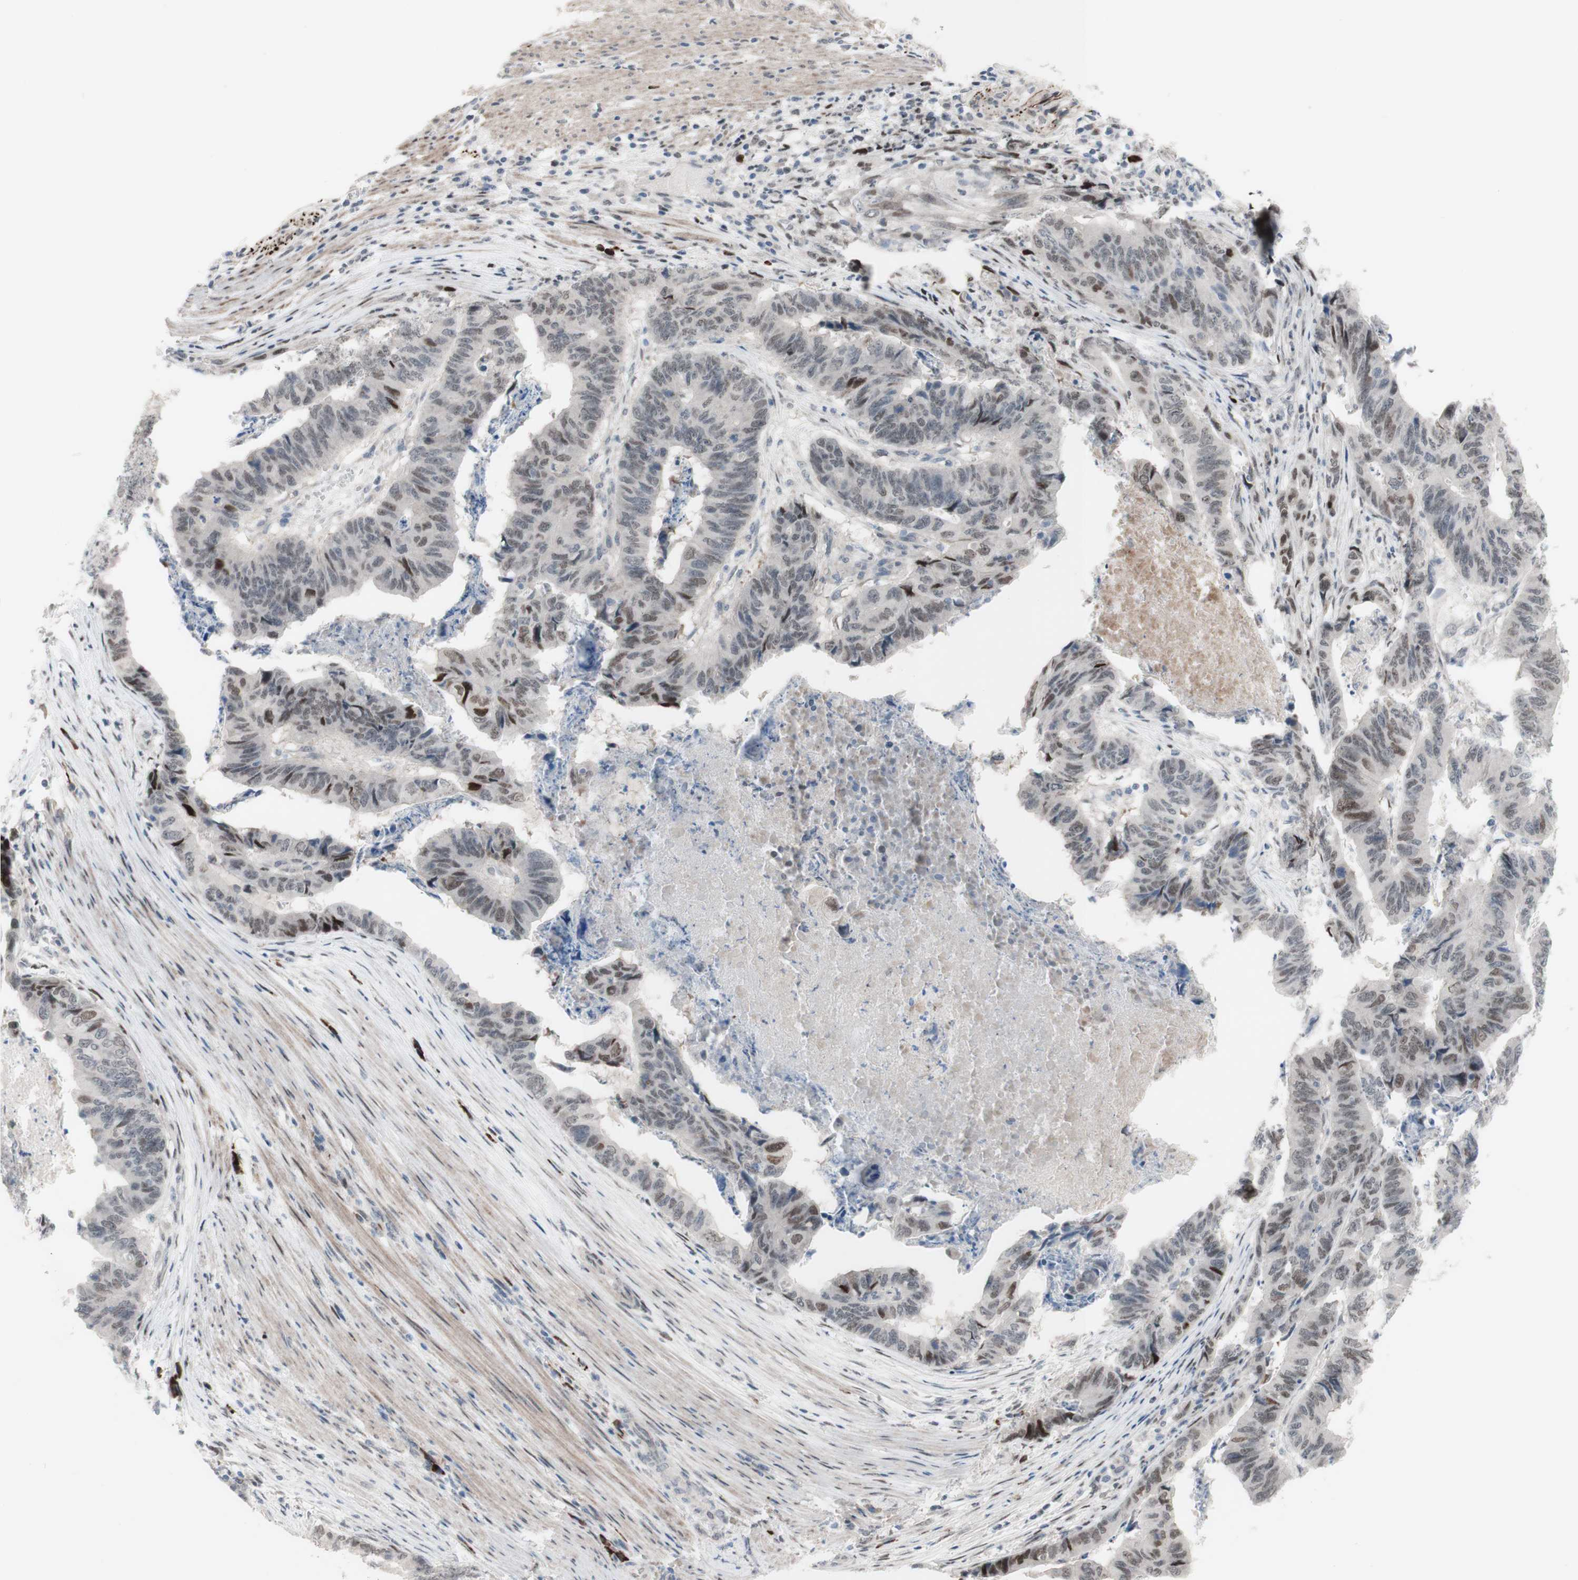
{"staining": {"intensity": "moderate", "quantity": "<25%", "location": "nuclear"}, "tissue": "stomach cancer", "cell_type": "Tumor cells", "image_type": "cancer", "snomed": [{"axis": "morphology", "description": "Adenocarcinoma, NOS"}, {"axis": "topography", "description": "Stomach, lower"}], "caption": "Immunohistochemical staining of human stomach cancer (adenocarcinoma) demonstrates low levels of moderate nuclear protein expression in about <25% of tumor cells.", "gene": "PHTF2", "patient": {"sex": "male", "age": 77}}